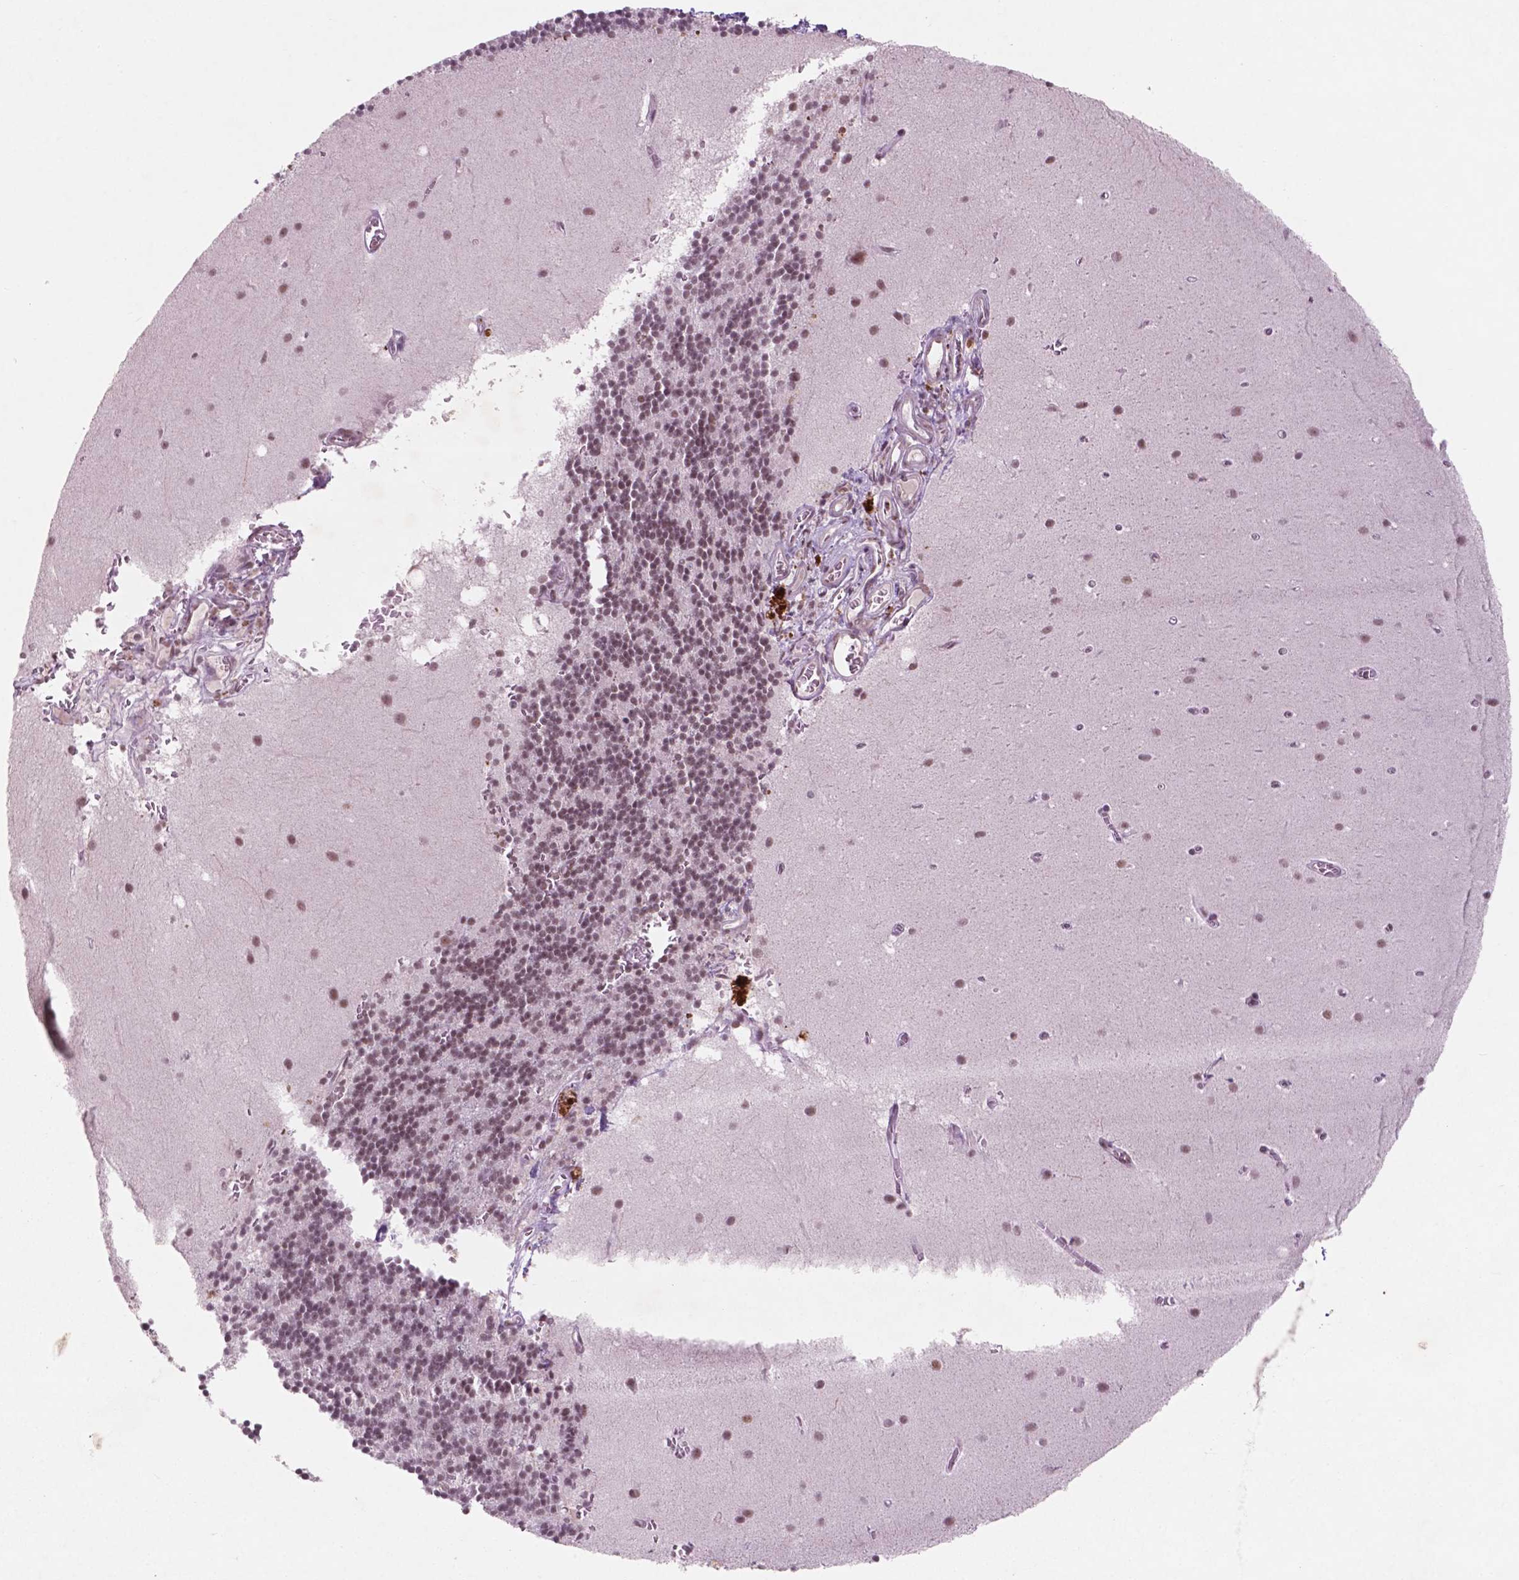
{"staining": {"intensity": "moderate", "quantity": ">75%", "location": "nuclear"}, "tissue": "cerebellum", "cell_type": "Cells in granular layer", "image_type": "normal", "snomed": [{"axis": "morphology", "description": "Normal tissue, NOS"}, {"axis": "topography", "description": "Cerebellum"}], "caption": "Human cerebellum stained with a brown dye demonstrates moderate nuclear positive expression in approximately >75% of cells in granular layer.", "gene": "CTR9", "patient": {"sex": "male", "age": 70}}